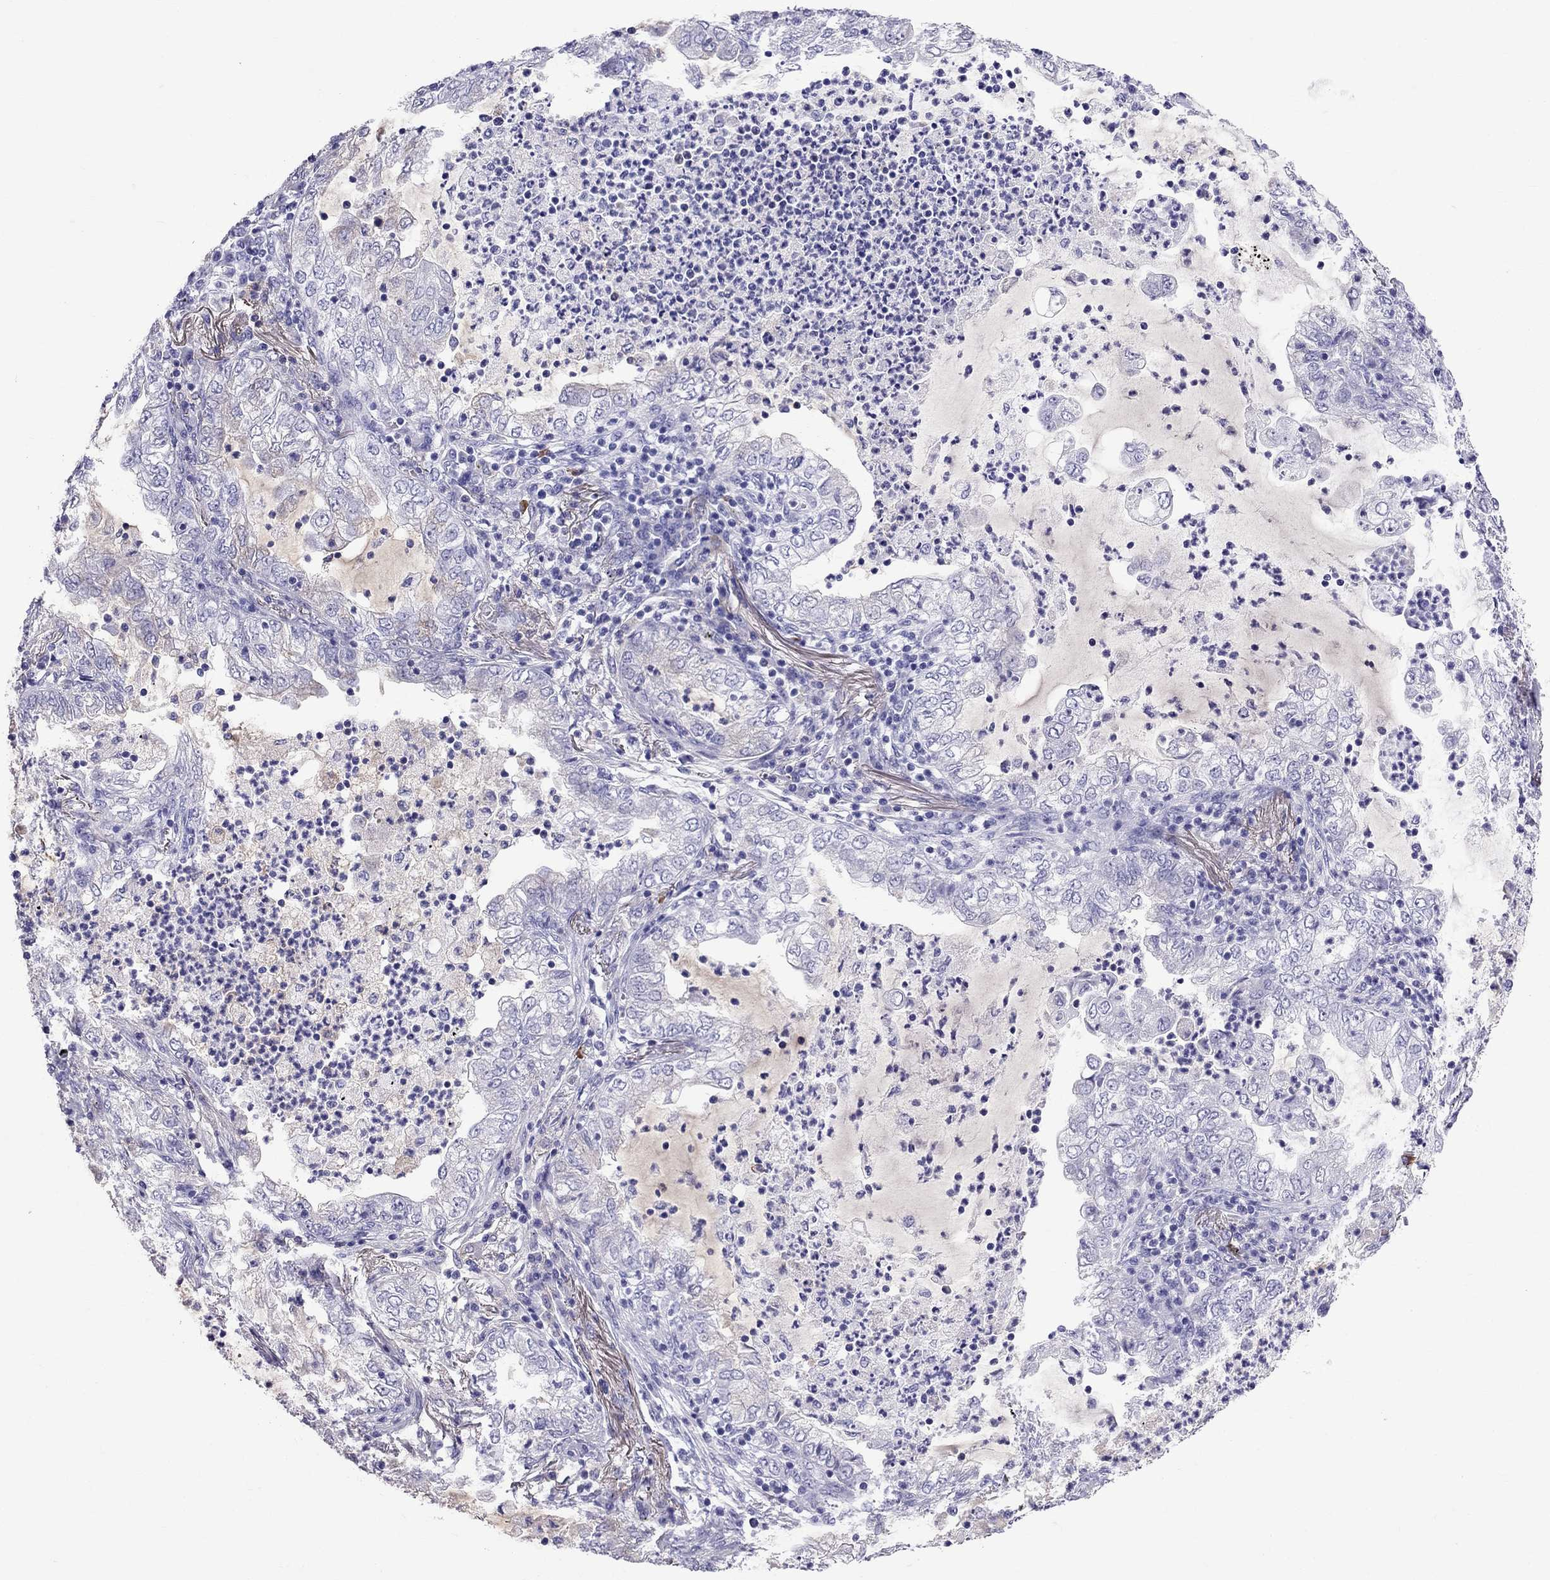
{"staining": {"intensity": "negative", "quantity": "none", "location": "none"}, "tissue": "lung cancer", "cell_type": "Tumor cells", "image_type": "cancer", "snomed": [{"axis": "morphology", "description": "Adenocarcinoma, NOS"}, {"axis": "topography", "description": "Lung"}], "caption": "Micrograph shows no significant protein staining in tumor cells of adenocarcinoma (lung).", "gene": "SCART1", "patient": {"sex": "female", "age": 73}}